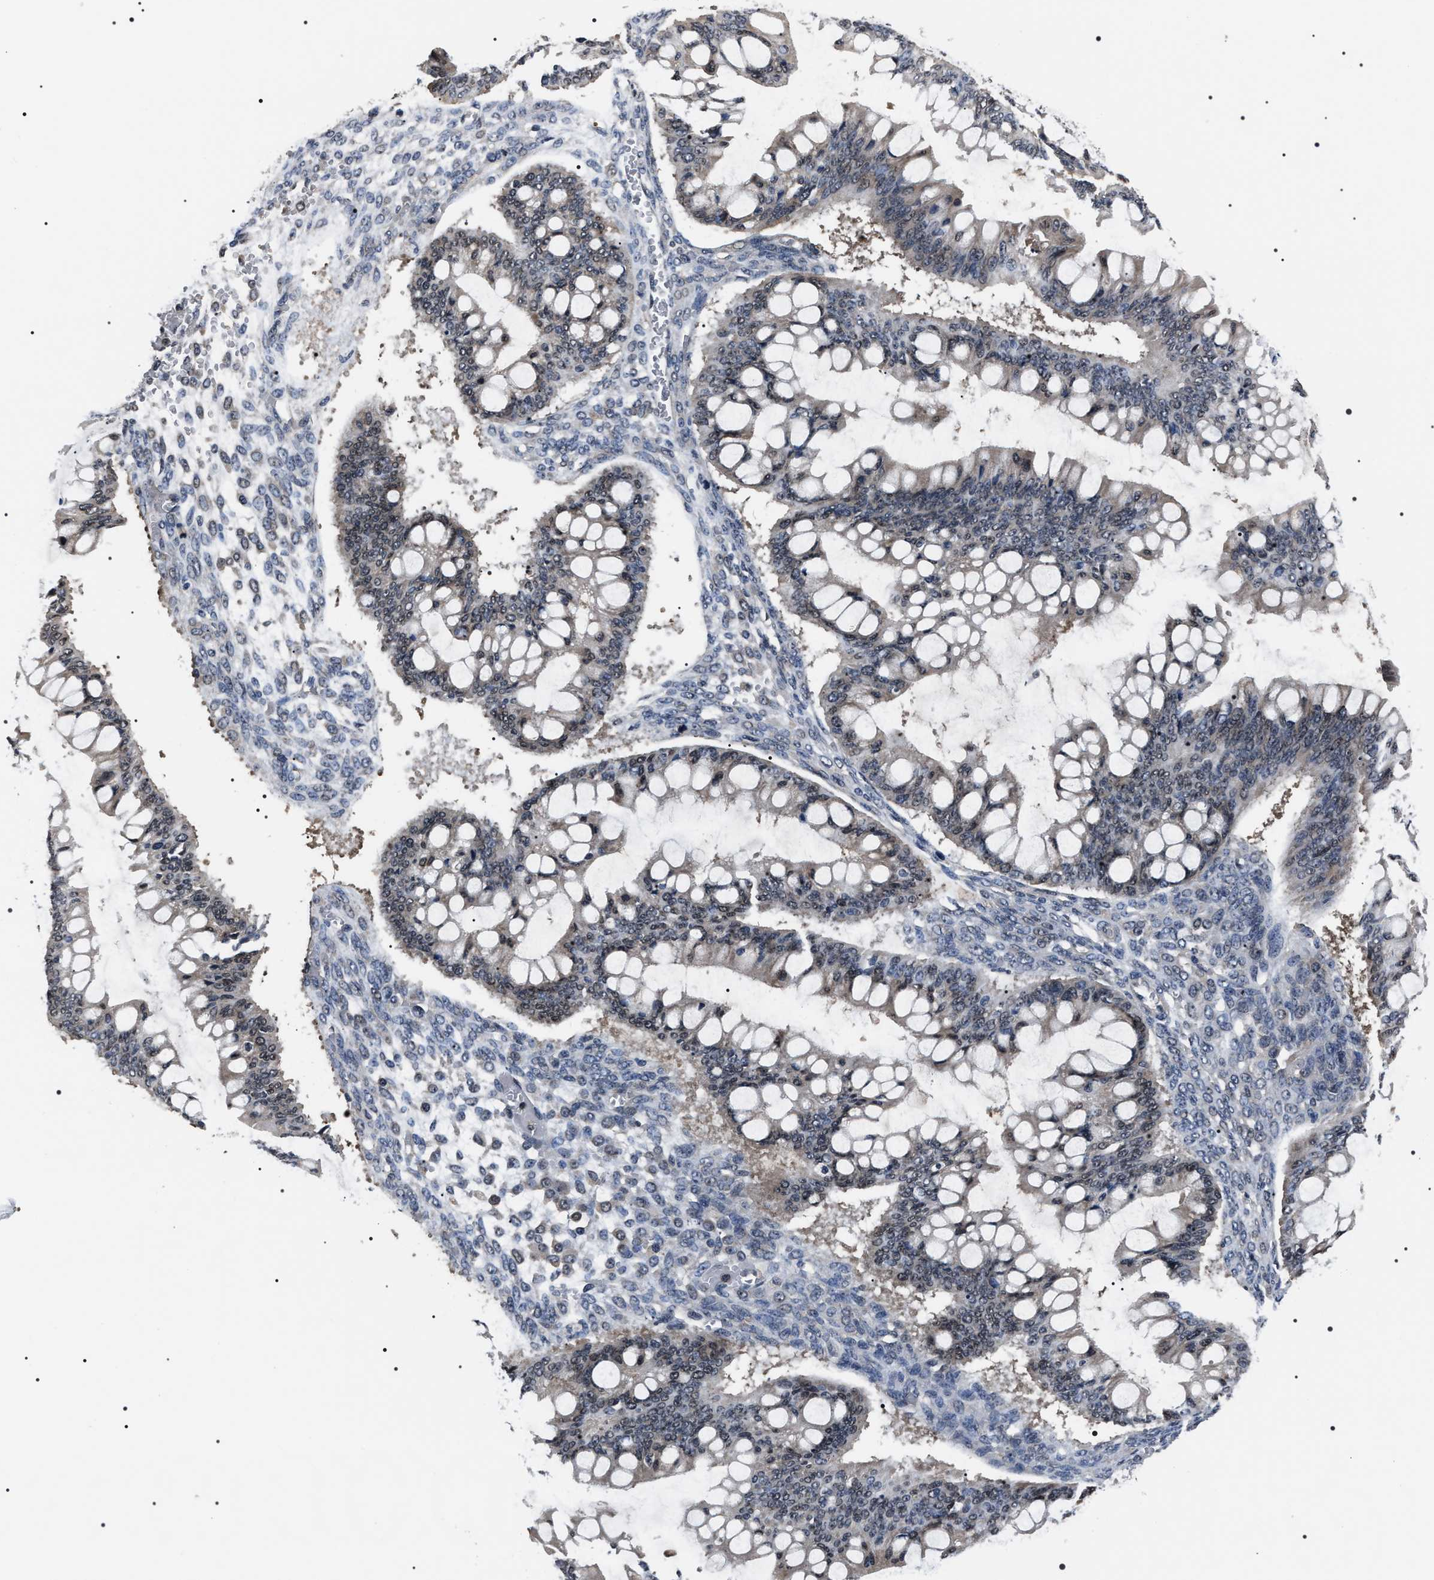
{"staining": {"intensity": "weak", "quantity": "<25%", "location": "nuclear"}, "tissue": "ovarian cancer", "cell_type": "Tumor cells", "image_type": "cancer", "snomed": [{"axis": "morphology", "description": "Cystadenocarcinoma, mucinous, NOS"}, {"axis": "topography", "description": "Ovary"}], "caption": "High power microscopy image of an immunohistochemistry micrograph of ovarian cancer, revealing no significant positivity in tumor cells. (DAB (3,3'-diaminobenzidine) IHC visualized using brightfield microscopy, high magnification).", "gene": "SIPA1", "patient": {"sex": "female", "age": 73}}